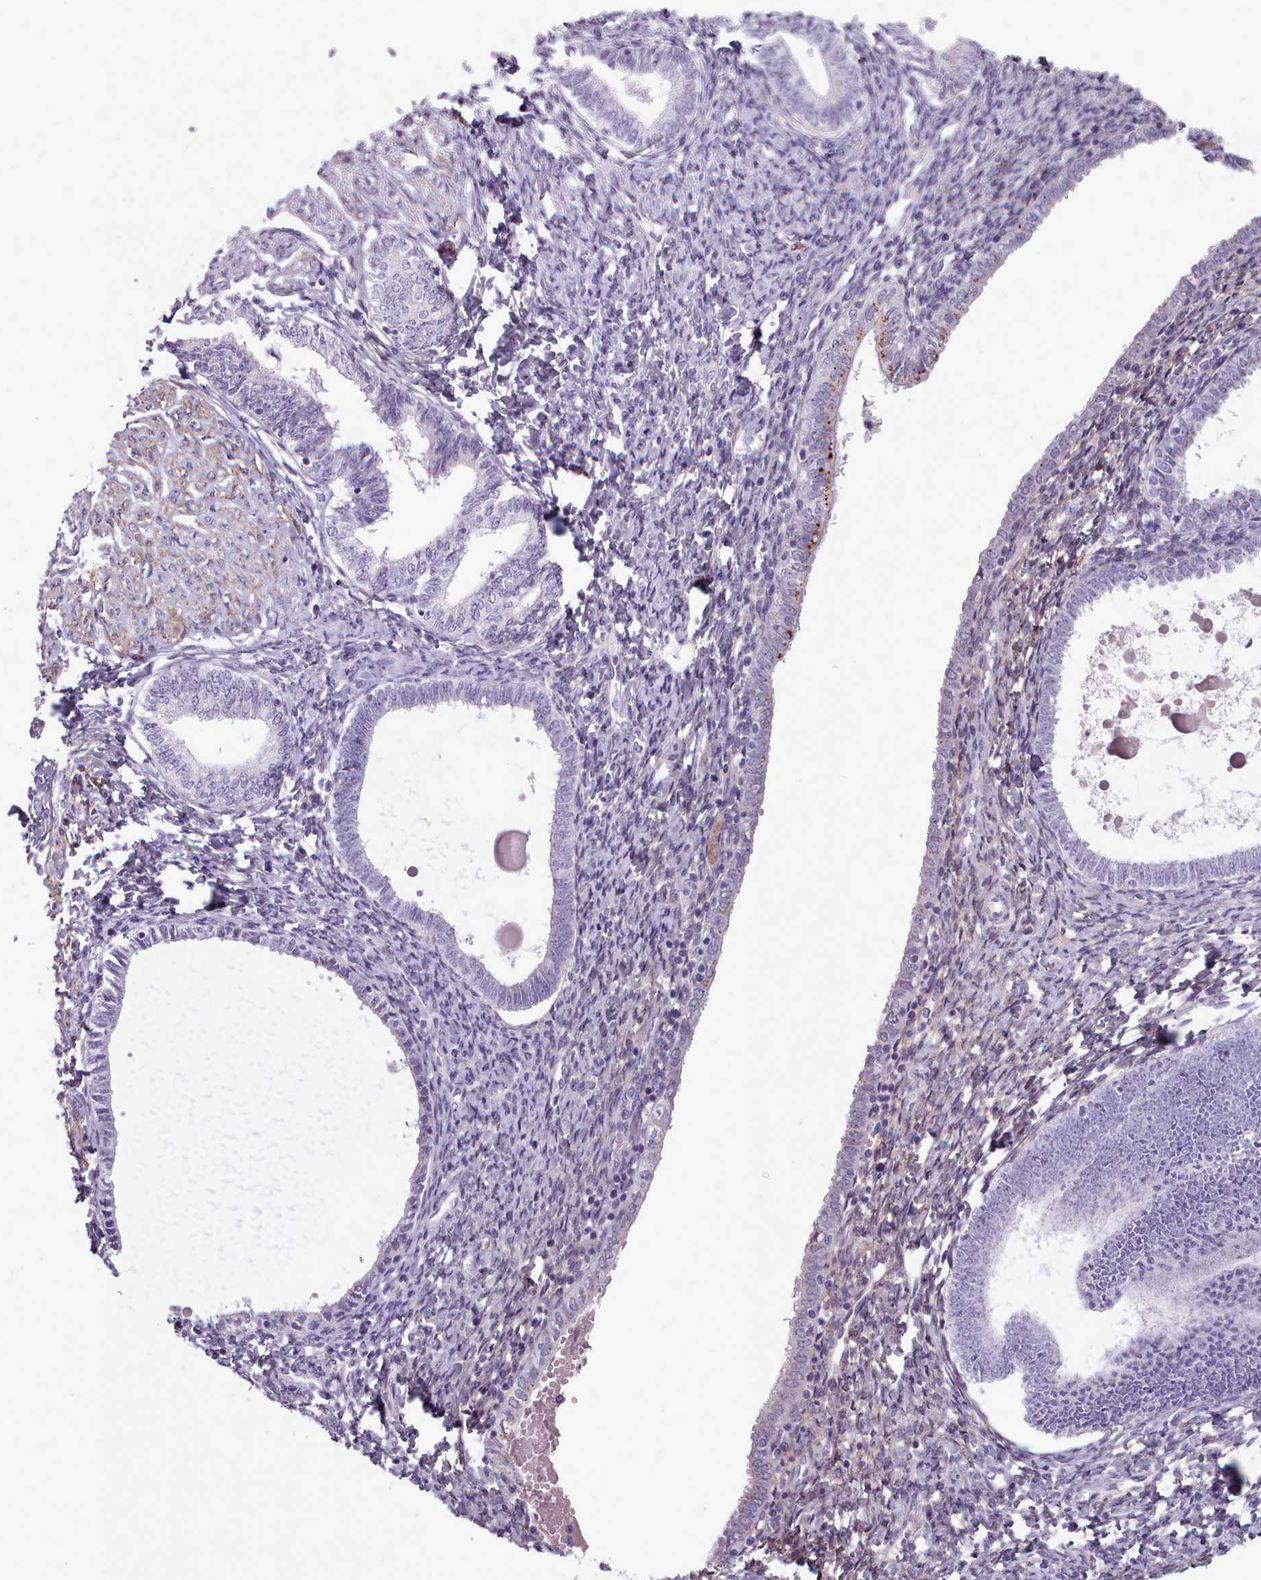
{"staining": {"intensity": "negative", "quantity": "none", "location": "none"}, "tissue": "endometrium", "cell_type": "Cells in endometrial stroma", "image_type": "normal", "snomed": [{"axis": "morphology", "description": "Normal tissue, NOS"}, {"axis": "topography", "description": "Endometrium"}], "caption": "This is an IHC photomicrograph of unremarkable human endometrium. There is no expression in cells in endometrial stroma.", "gene": "PBX4", "patient": {"sex": "female", "age": 72}}